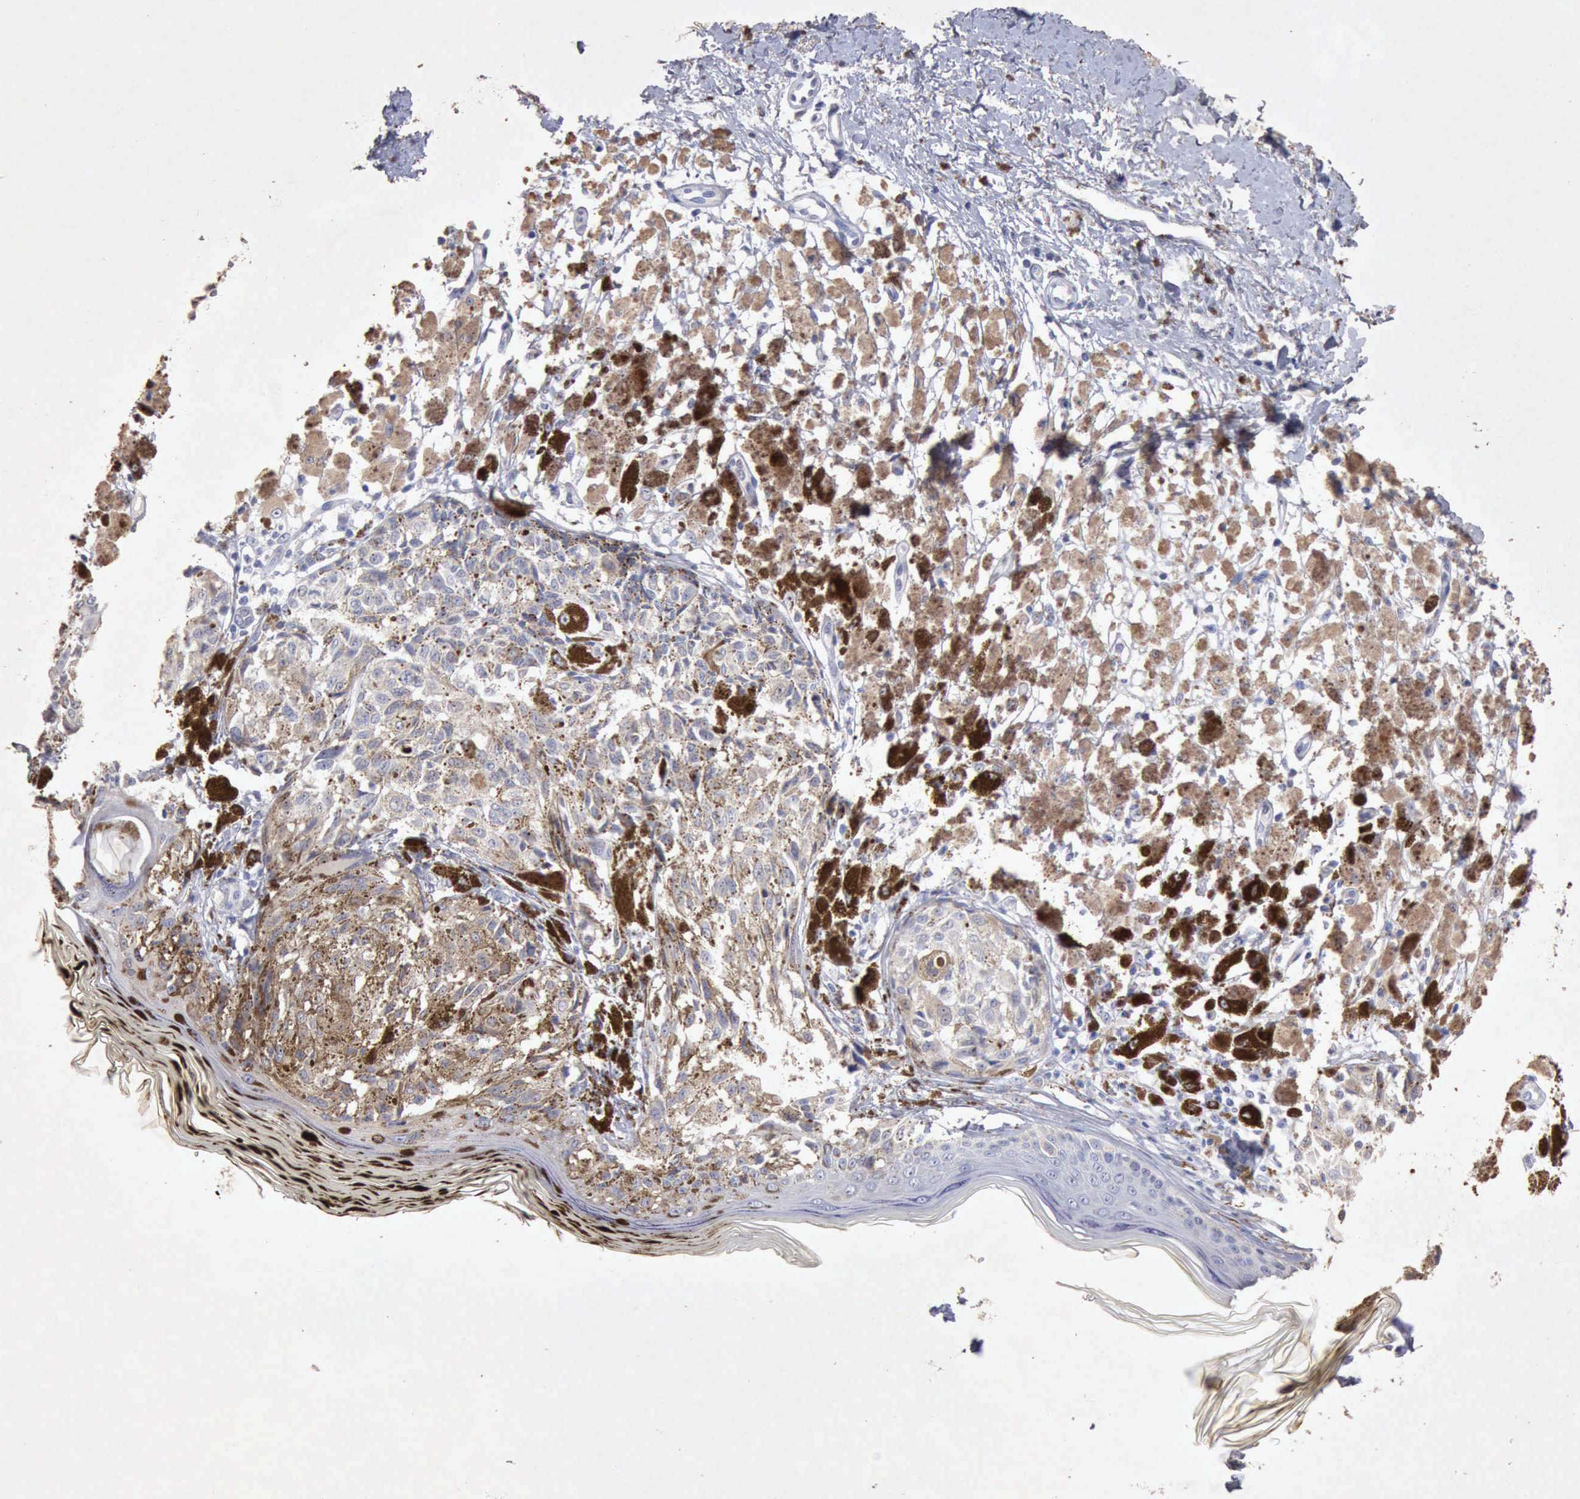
{"staining": {"intensity": "negative", "quantity": "none", "location": "none"}, "tissue": "melanoma", "cell_type": "Tumor cells", "image_type": "cancer", "snomed": [{"axis": "morphology", "description": "Malignant melanoma, NOS"}, {"axis": "topography", "description": "Skin"}], "caption": "Tumor cells show no significant expression in malignant melanoma.", "gene": "KRT6B", "patient": {"sex": "male", "age": 88}}